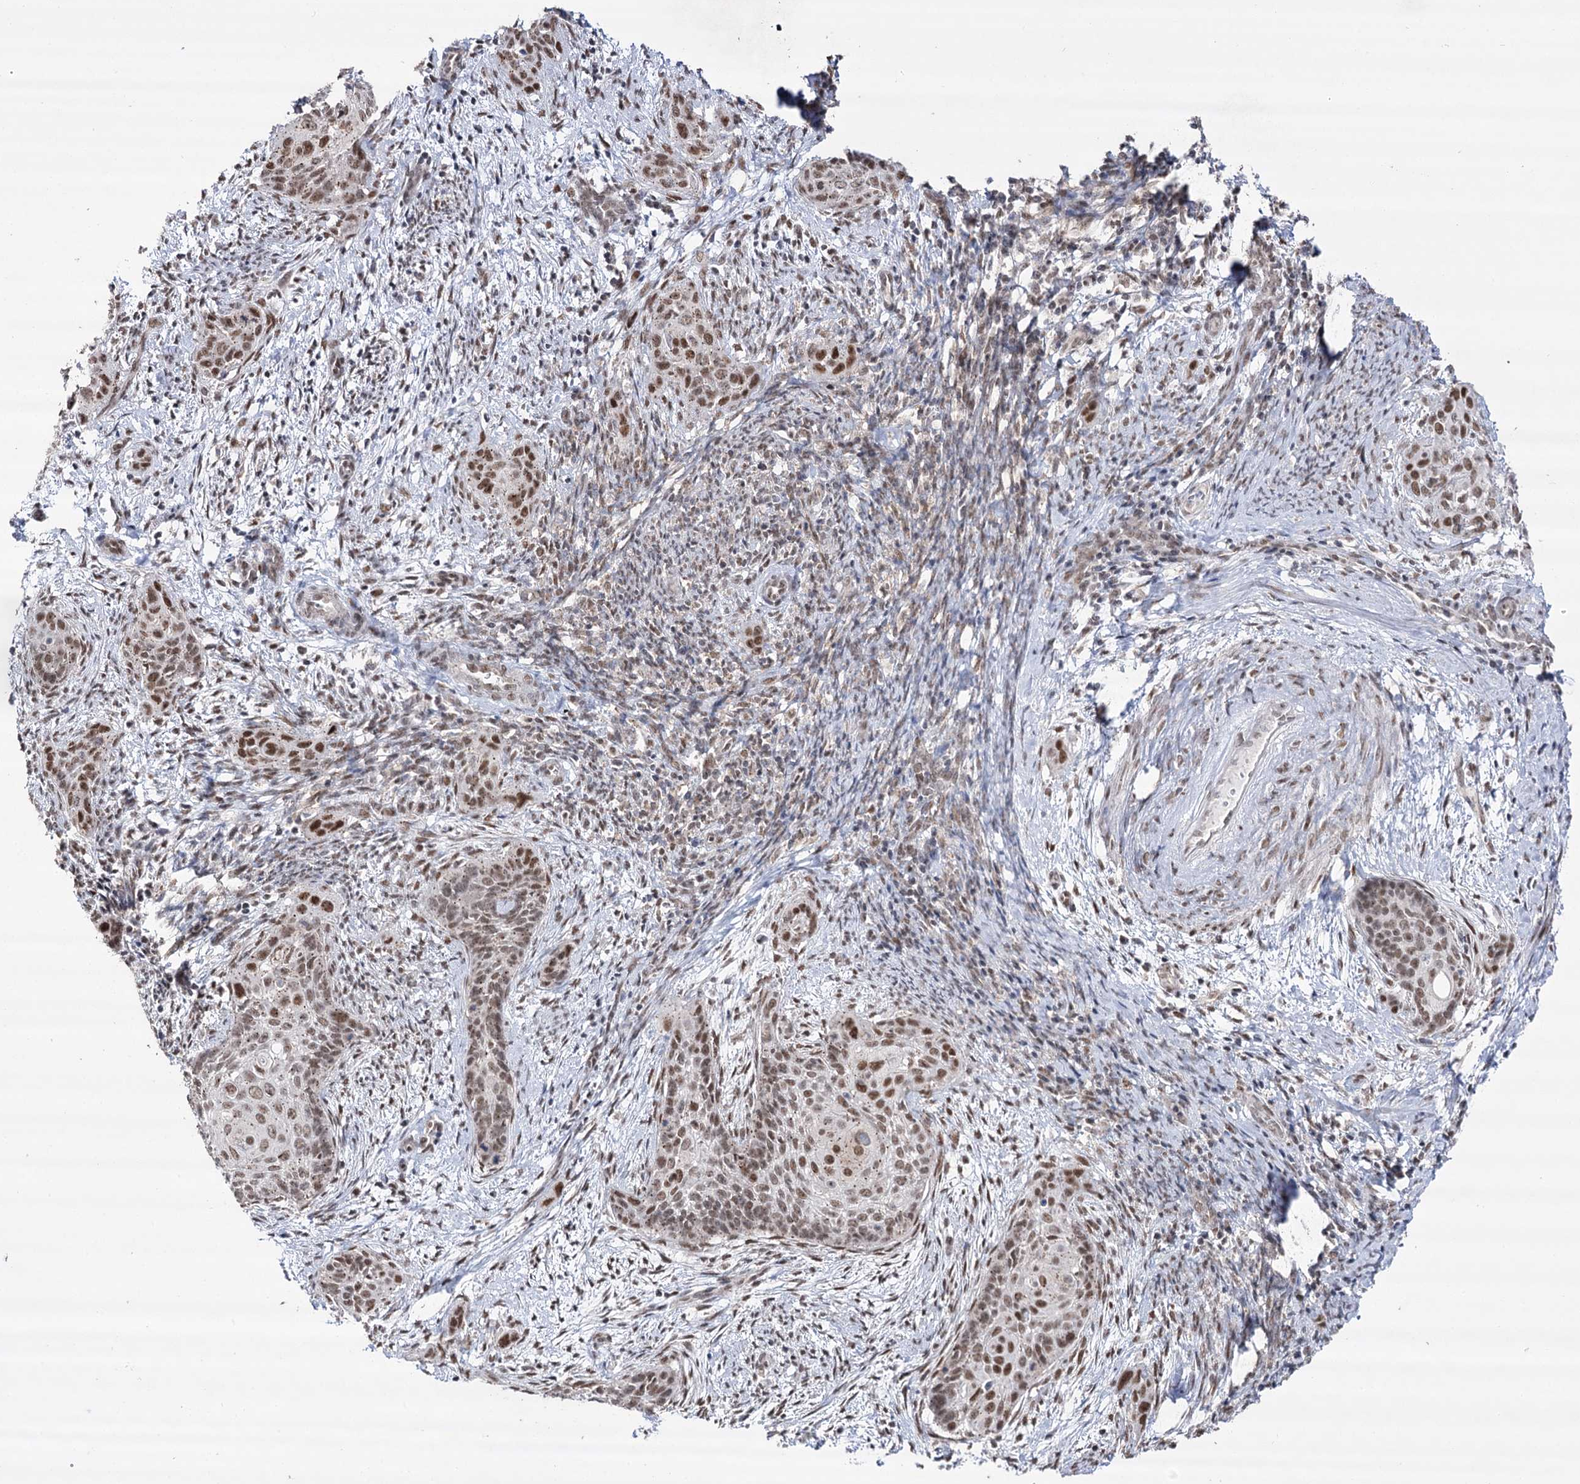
{"staining": {"intensity": "moderate", "quantity": ">75%", "location": "nuclear"}, "tissue": "cervical cancer", "cell_type": "Tumor cells", "image_type": "cancer", "snomed": [{"axis": "morphology", "description": "Squamous cell carcinoma, NOS"}, {"axis": "topography", "description": "Cervix"}], "caption": "Cervical cancer (squamous cell carcinoma) tissue reveals moderate nuclear positivity in about >75% of tumor cells The staining was performed using DAB, with brown indicating positive protein expression. Nuclei are stained blue with hematoxylin.", "gene": "VGLL4", "patient": {"sex": "female", "age": 33}}